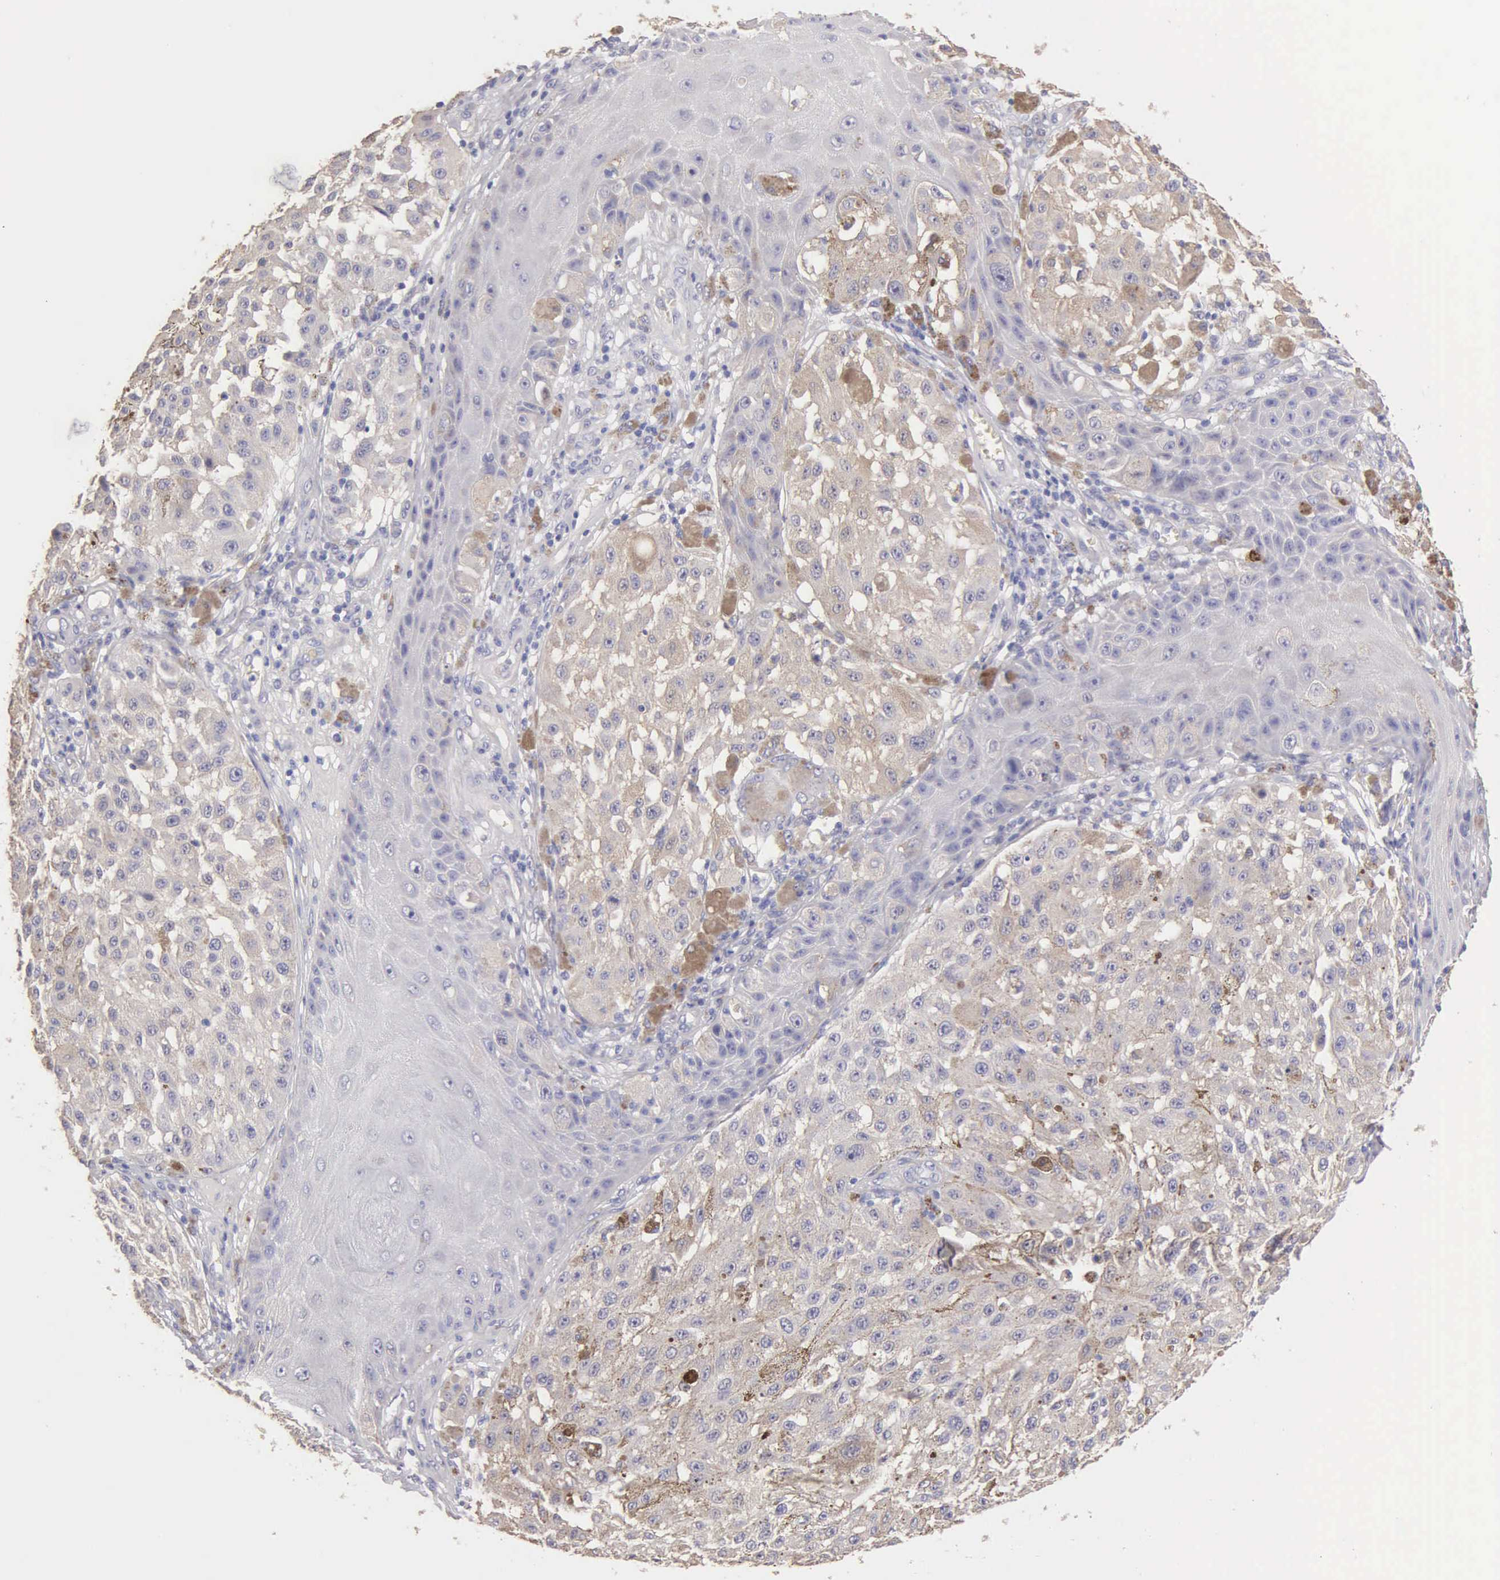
{"staining": {"intensity": "weak", "quantity": "25%-75%", "location": "cytoplasmic/membranous"}, "tissue": "melanoma", "cell_type": "Tumor cells", "image_type": "cancer", "snomed": [{"axis": "morphology", "description": "Malignant melanoma, NOS"}, {"axis": "topography", "description": "Skin"}], "caption": "This is an image of immunohistochemistry (IHC) staining of malignant melanoma, which shows weak staining in the cytoplasmic/membranous of tumor cells.", "gene": "APP", "patient": {"sex": "female", "age": 64}}